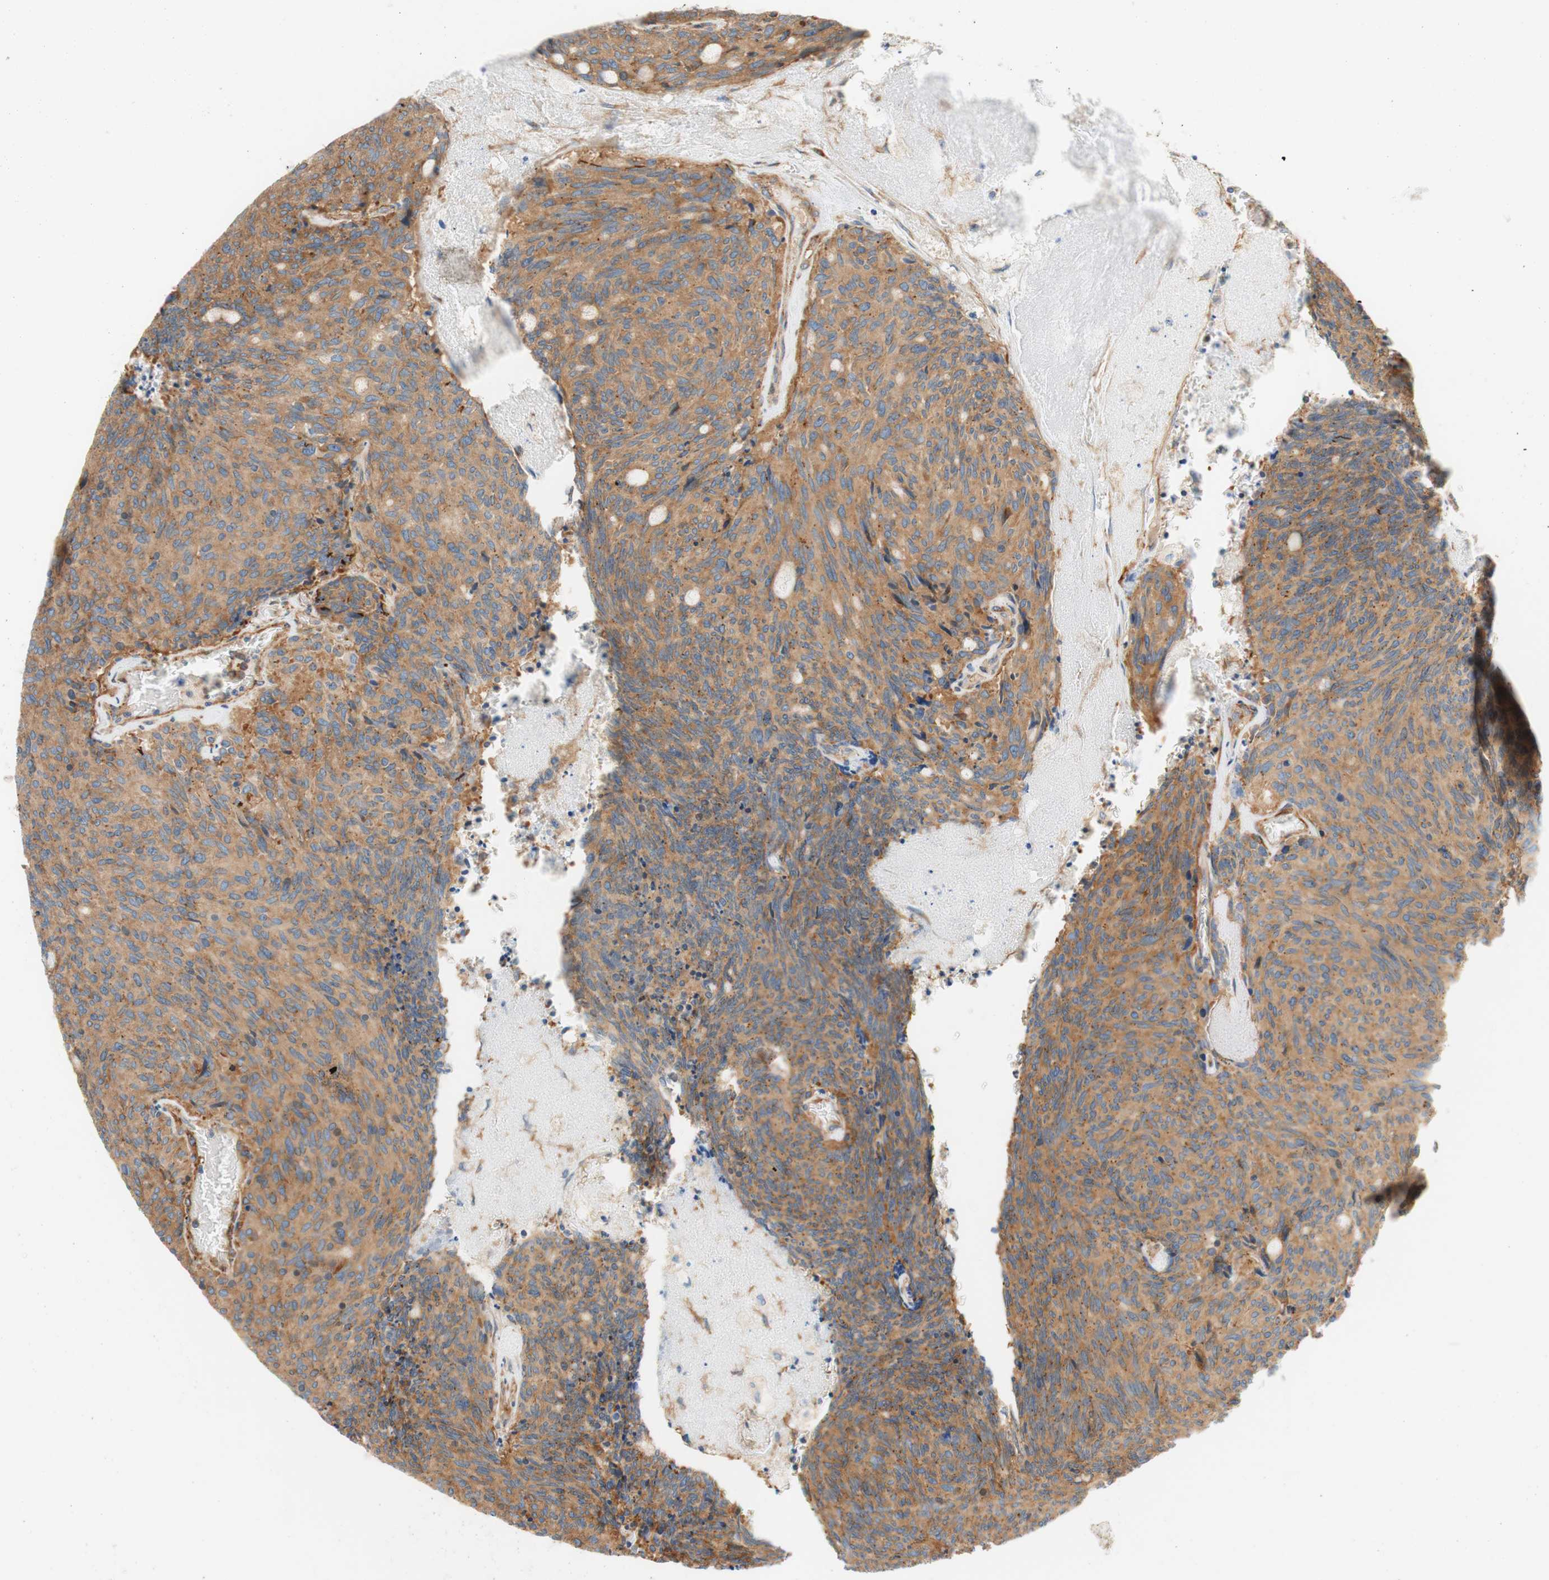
{"staining": {"intensity": "moderate", "quantity": ">75%", "location": "cytoplasmic/membranous"}, "tissue": "carcinoid", "cell_type": "Tumor cells", "image_type": "cancer", "snomed": [{"axis": "morphology", "description": "Carcinoid, malignant, NOS"}, {"axis": "topography", "description": "Pancreas"}], "caption": "Approximately >75% of tumor cells in carcinoid exhibit moderate cytoplasmic/membranous protein expression as visualized by brown immunohistochemical staining.", "gene": "VPS26A", "patient": {"sex": "female", "age": 54}}